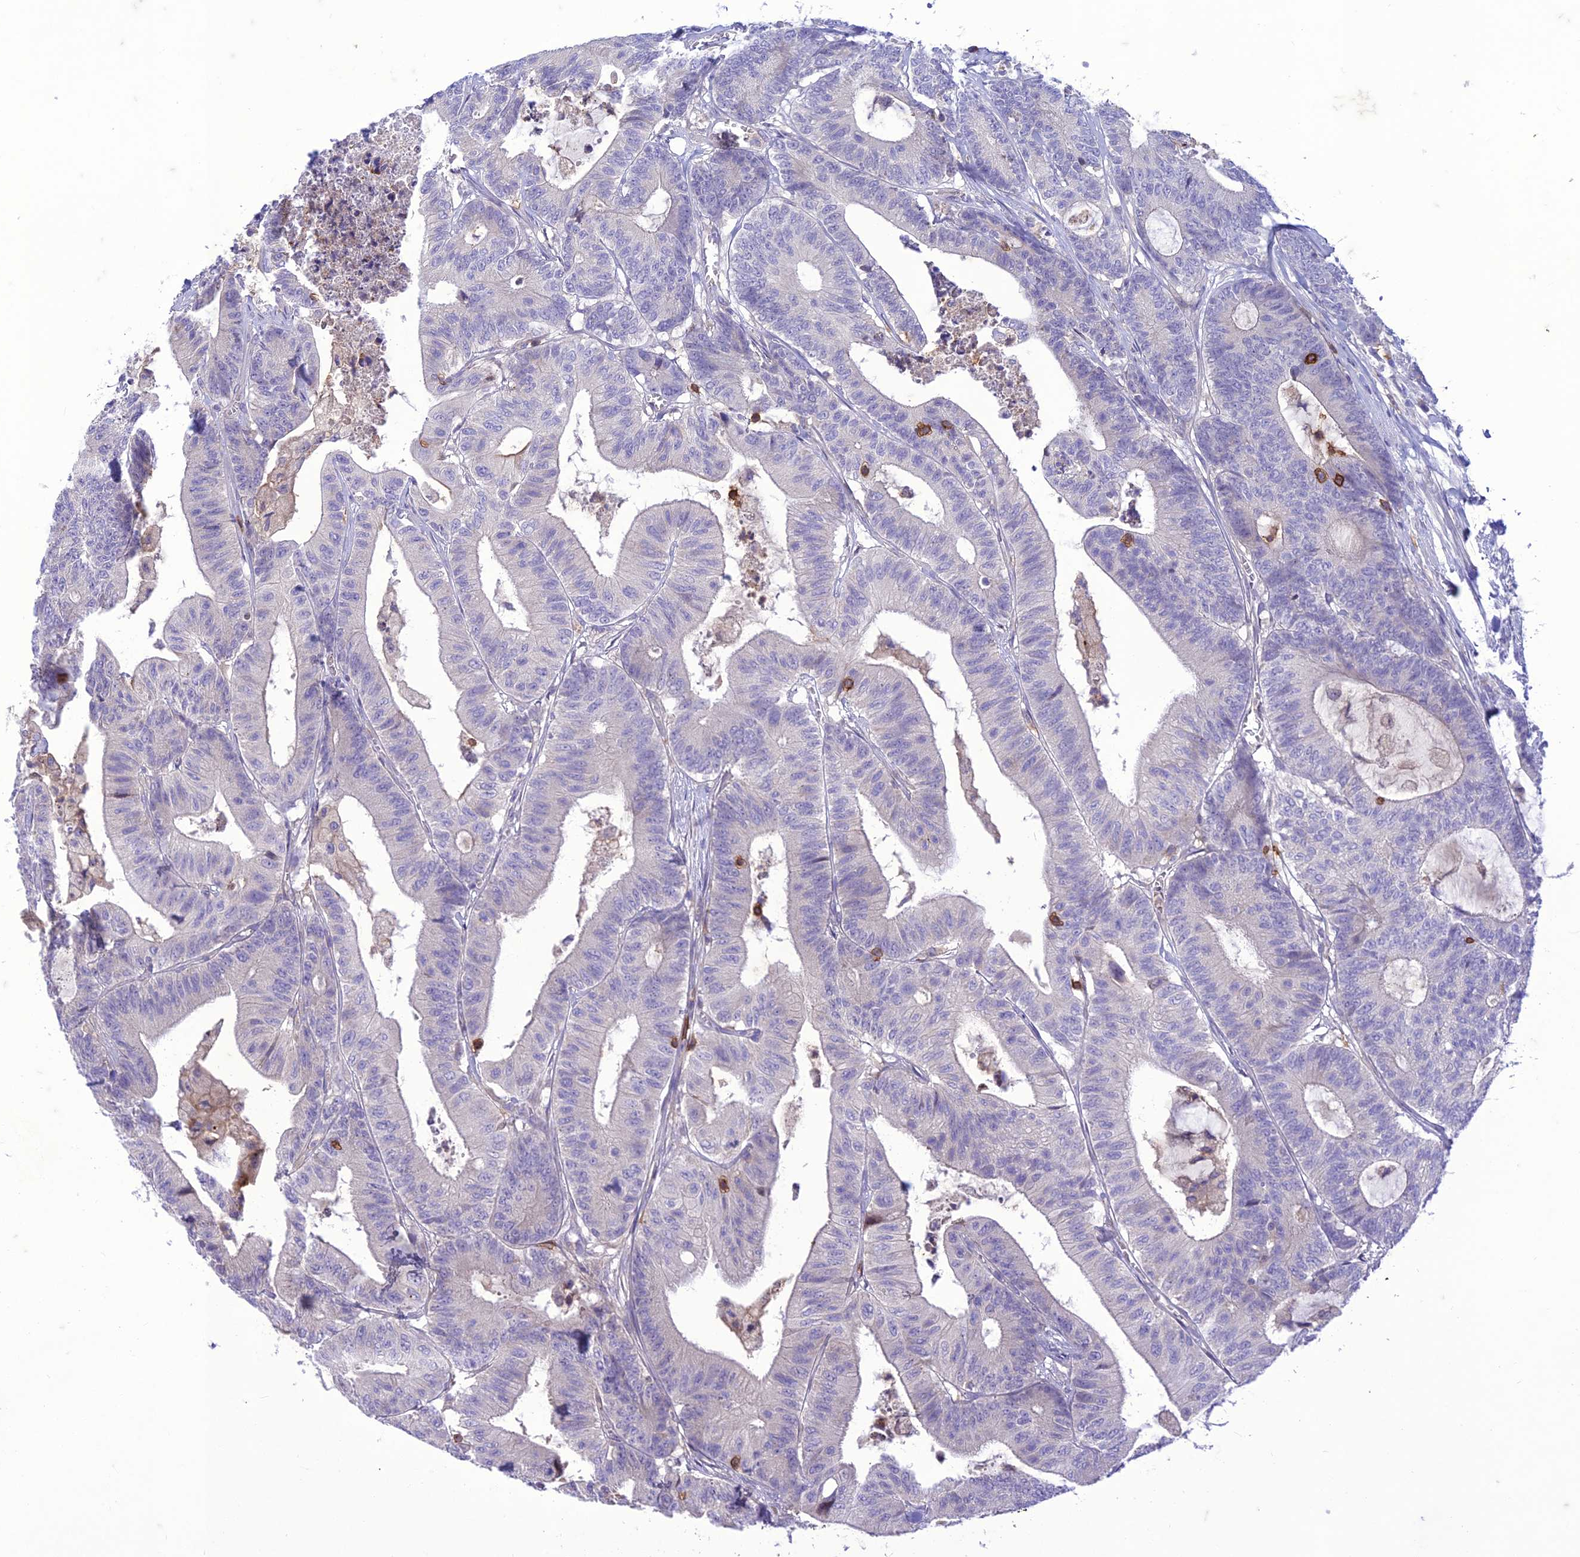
{"staining": {"intensity": "negative", "quantity": "none", "location": "none"}, "tissue": "colorectal cancer", "cell_type": "Tumor cells", "image_type": "cancer", "snomed": [{"axis": "morphology", "description": "Adenocarcinoma, NOS"}, {"axis": "topography", "description": "Colon"}], "caption": "Immunohistochemistry of colorectal cancer (adenocarcinoma) exhibits no expression in tumor cells. (Stains: DAB IHC with hematoxylin counter stain, Microscopy: brightfield microscopy at high magnification).", "gene": "ITGAE", "patient": {"sex": "female", "age": 84}}